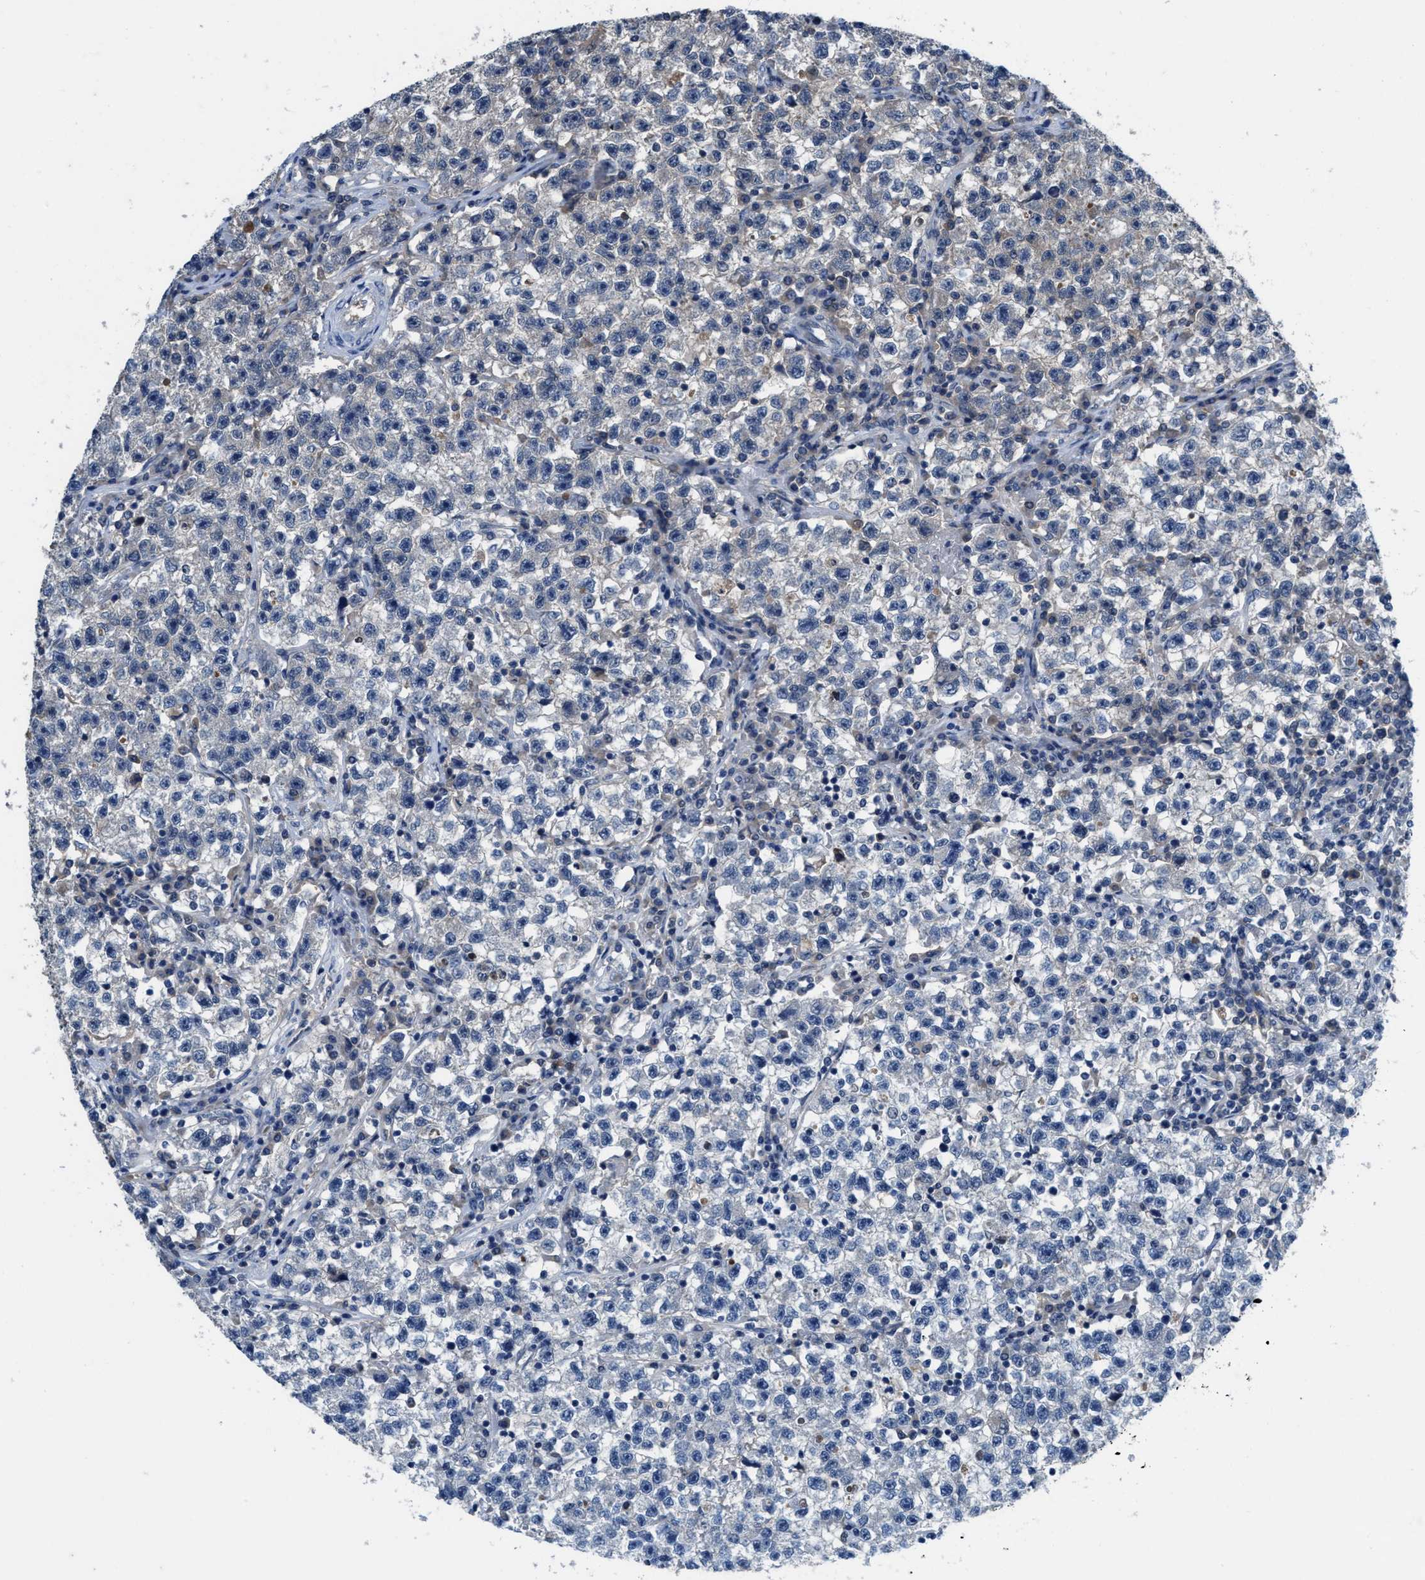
{"staining": {"intensity": "negative", "quantity": "none", "location": "none"}, "tissue": "testis cancer", "cell_type": "Tumor cells", "image_type": "cancer", "snomed": [{"axis": "morphology", "description": "Seminoma, NOS"}, {"axis": "topography", "description": "Testis"}], "caption": "This photomicrograph is of seminoma (testis) stained with immunohistochemistry (IHC) to label a protein in brown with the nuclei are counter-stained blue. There is no expression in tumor cells.", "gene": "NUDT5", "patient": {"sex": "male", "age": 22}}